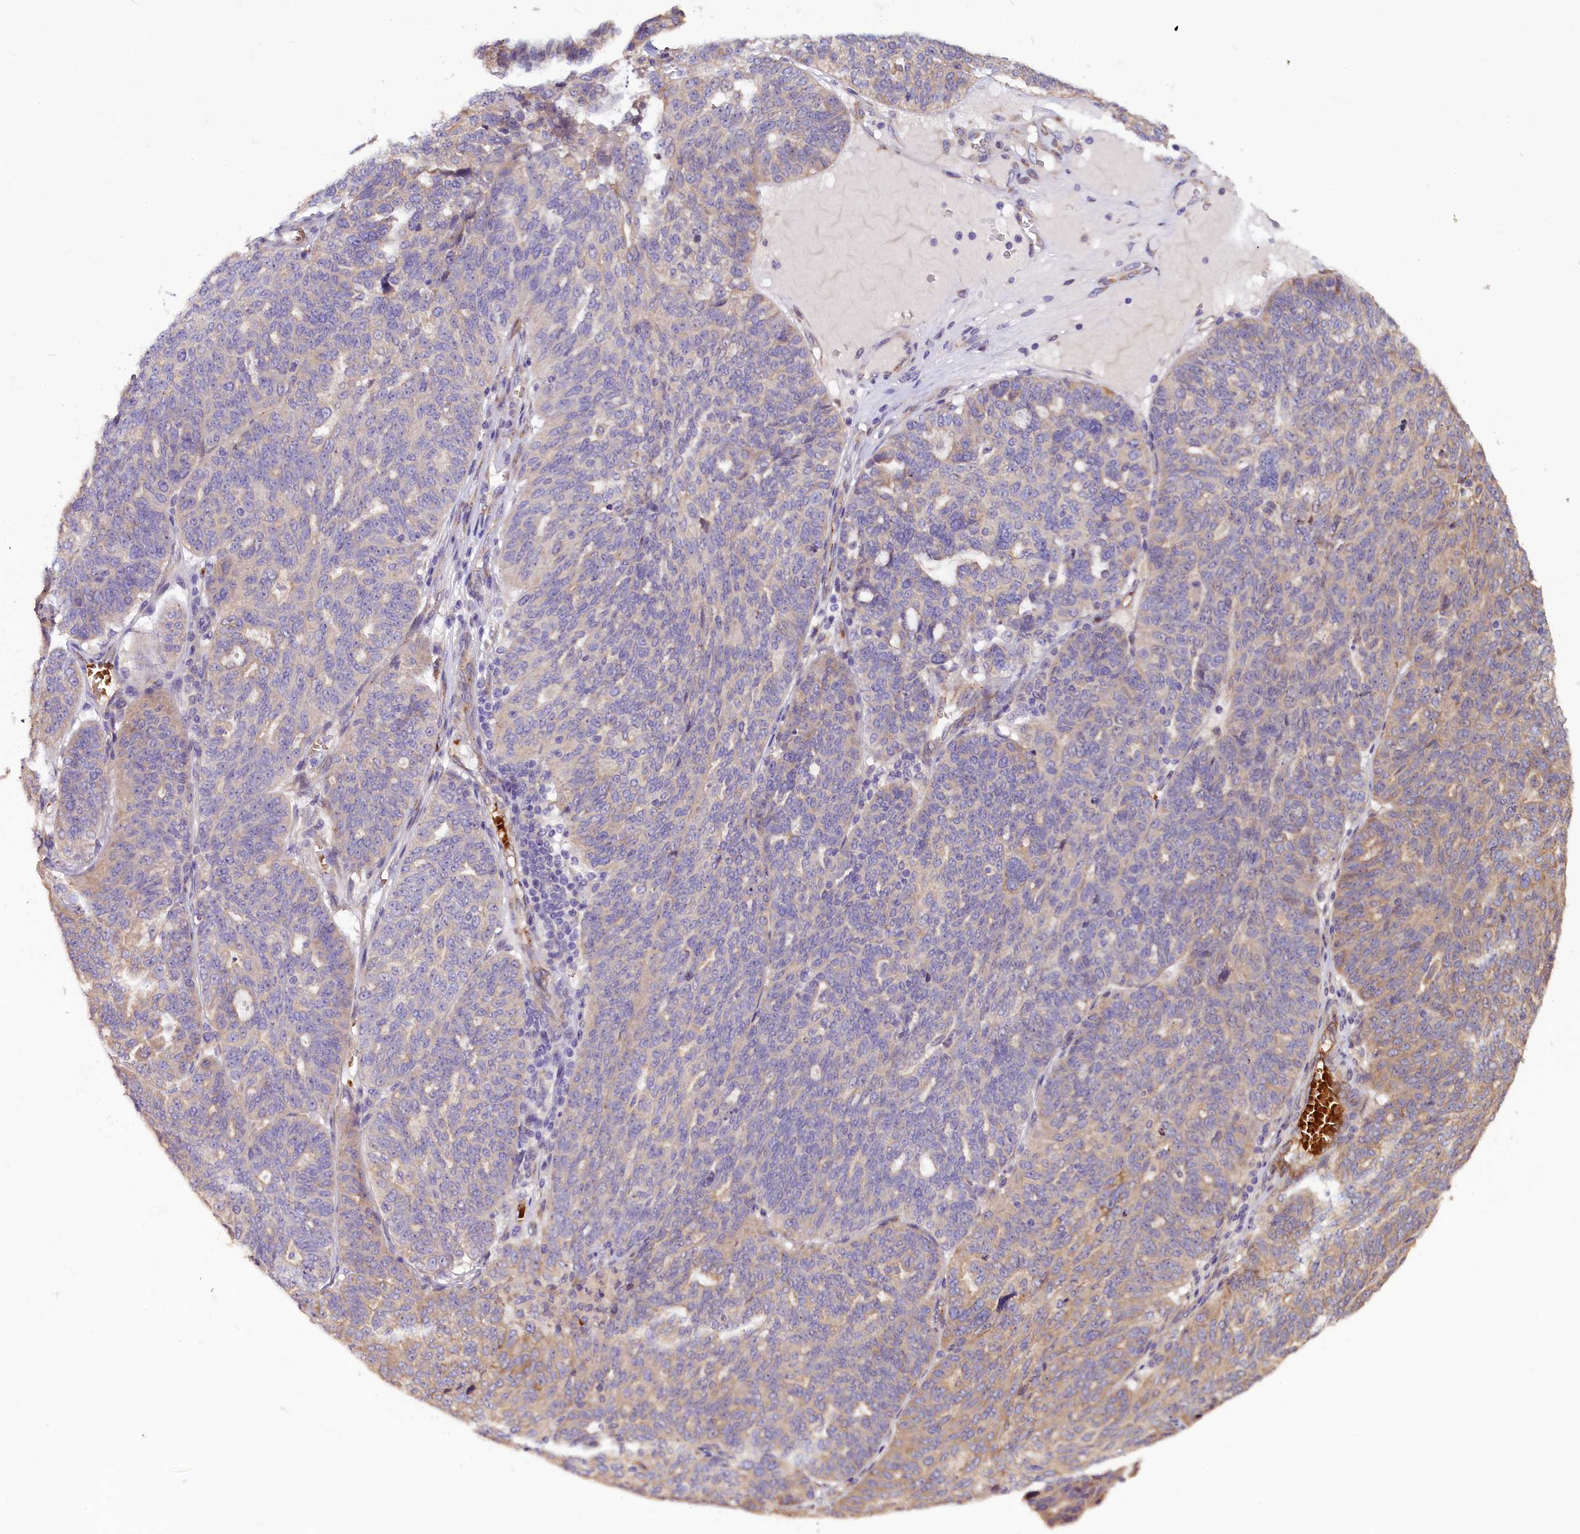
{"staining": {"intensity": "weak", "quantity": "25%-75%", "location": "cytoplasmic/membranous"}, "tissue": "ovarian cancer", "cell_type": "Tumor cells", "image_type": "cancer", "snomed": [{"axis": "morphology", "description": "Cystadenocarcinoma, serous, NOS"}, {"axis": "topography", "description": "Ovary"}], "caption": "Brown immunohistochemical staining in human ovarian serous cystadenocarcinoma demonstrates weak cytoplasmic/membranous positivity in approximately 25%-75% of tumor cells. (brown staining indicates protein expression, while blue staining denotes nuclei).", "gene": "CCDC9B", "patient": {"sex": "female", "age": 59}}